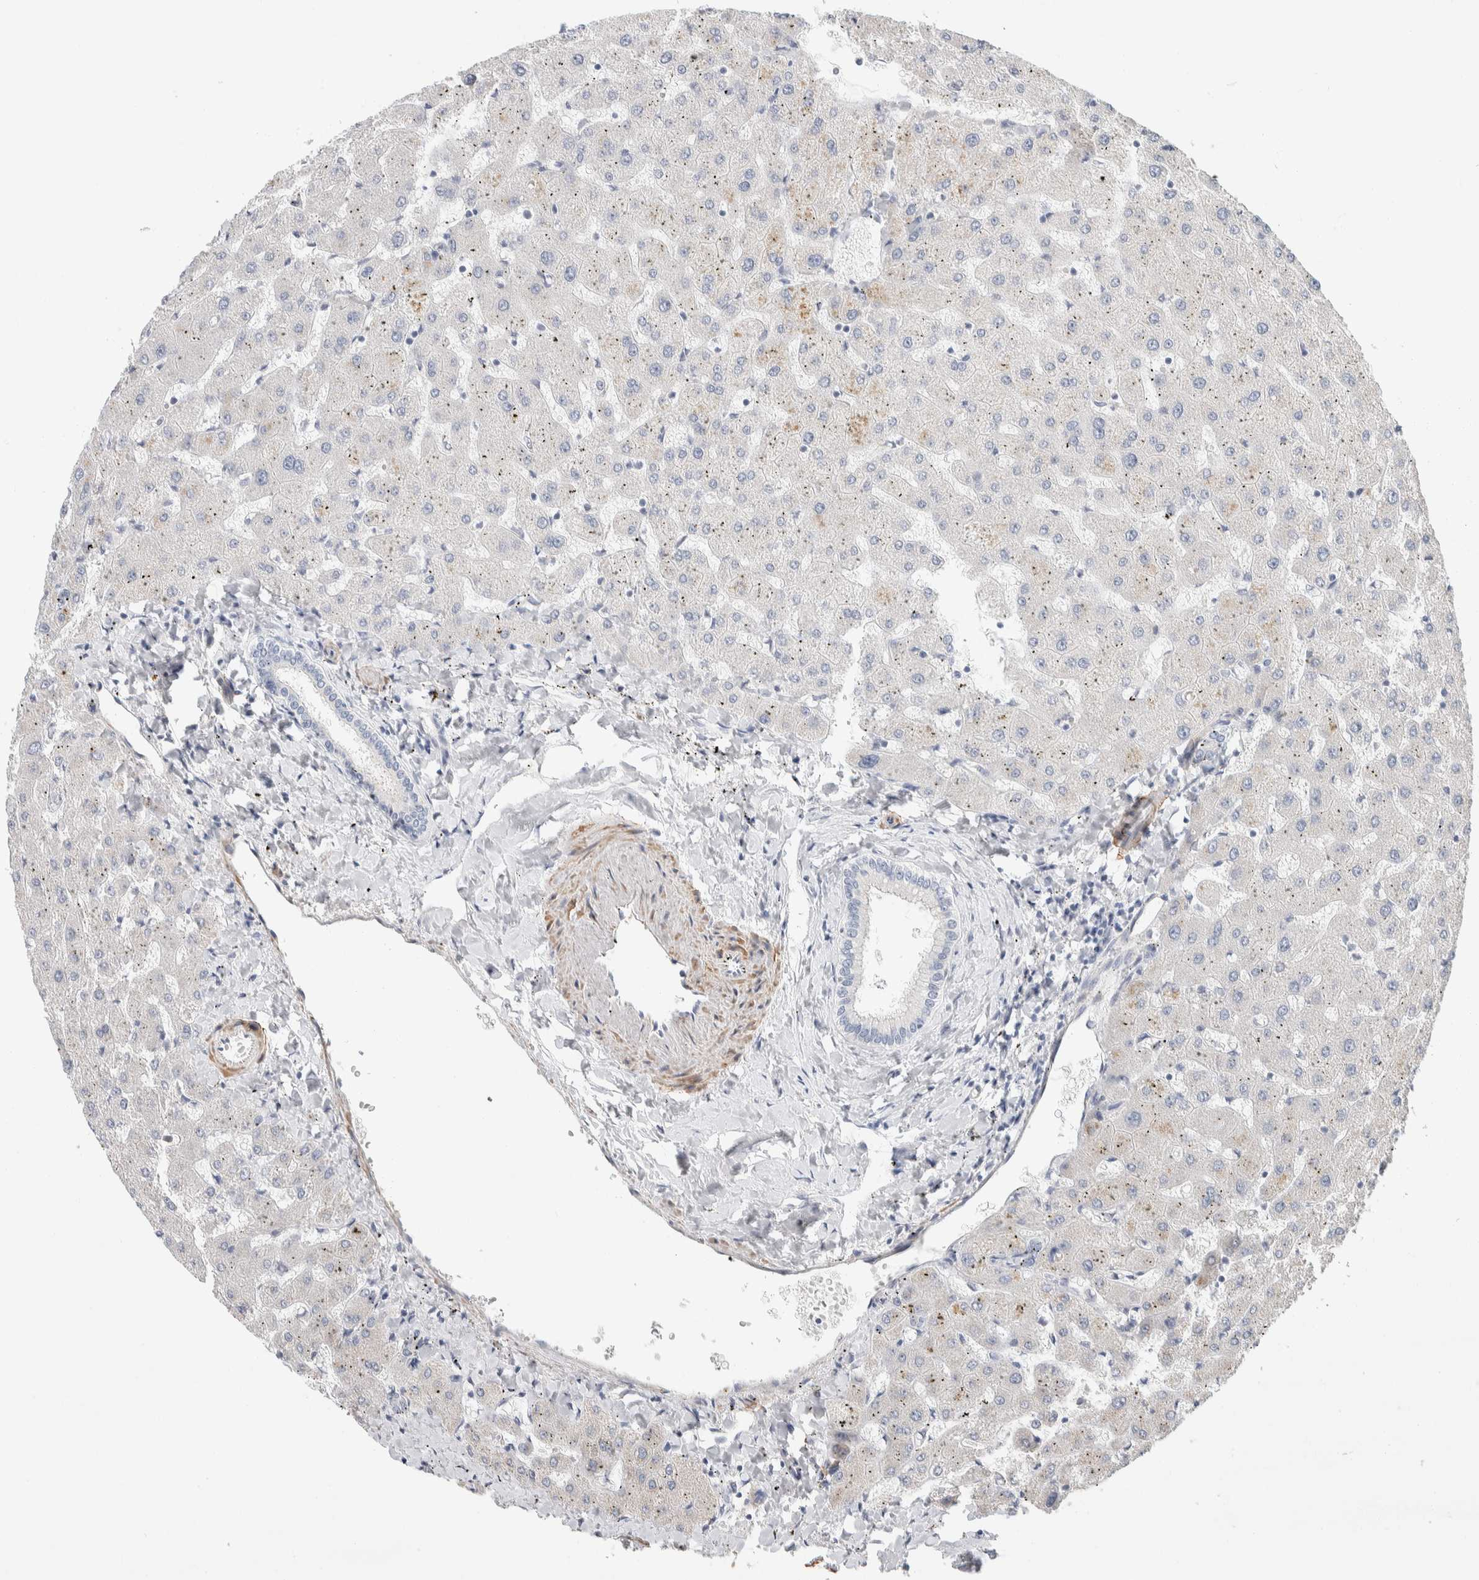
{"staining": {"intensity": "negative", "quantity": "none", "location": "none"}, "tissue": "liver", "cell_type": "Cholangiocytes", "image_type": "normal", "snomed": [{"axis": "morphology", "description": "Normal tissue, NOS"}, {"axis": "topography", "description": "Liver"}], "caption": "The image shows no staining of cholangiocytes in normal liver. Brightfield microscopy of immunohistochemistry (IHC) stained with DAB (brown) and hematoxylin (blue), captured at high magnification.", "gene": "CDR2", "patient": {"sex": "female", "age": 63}}